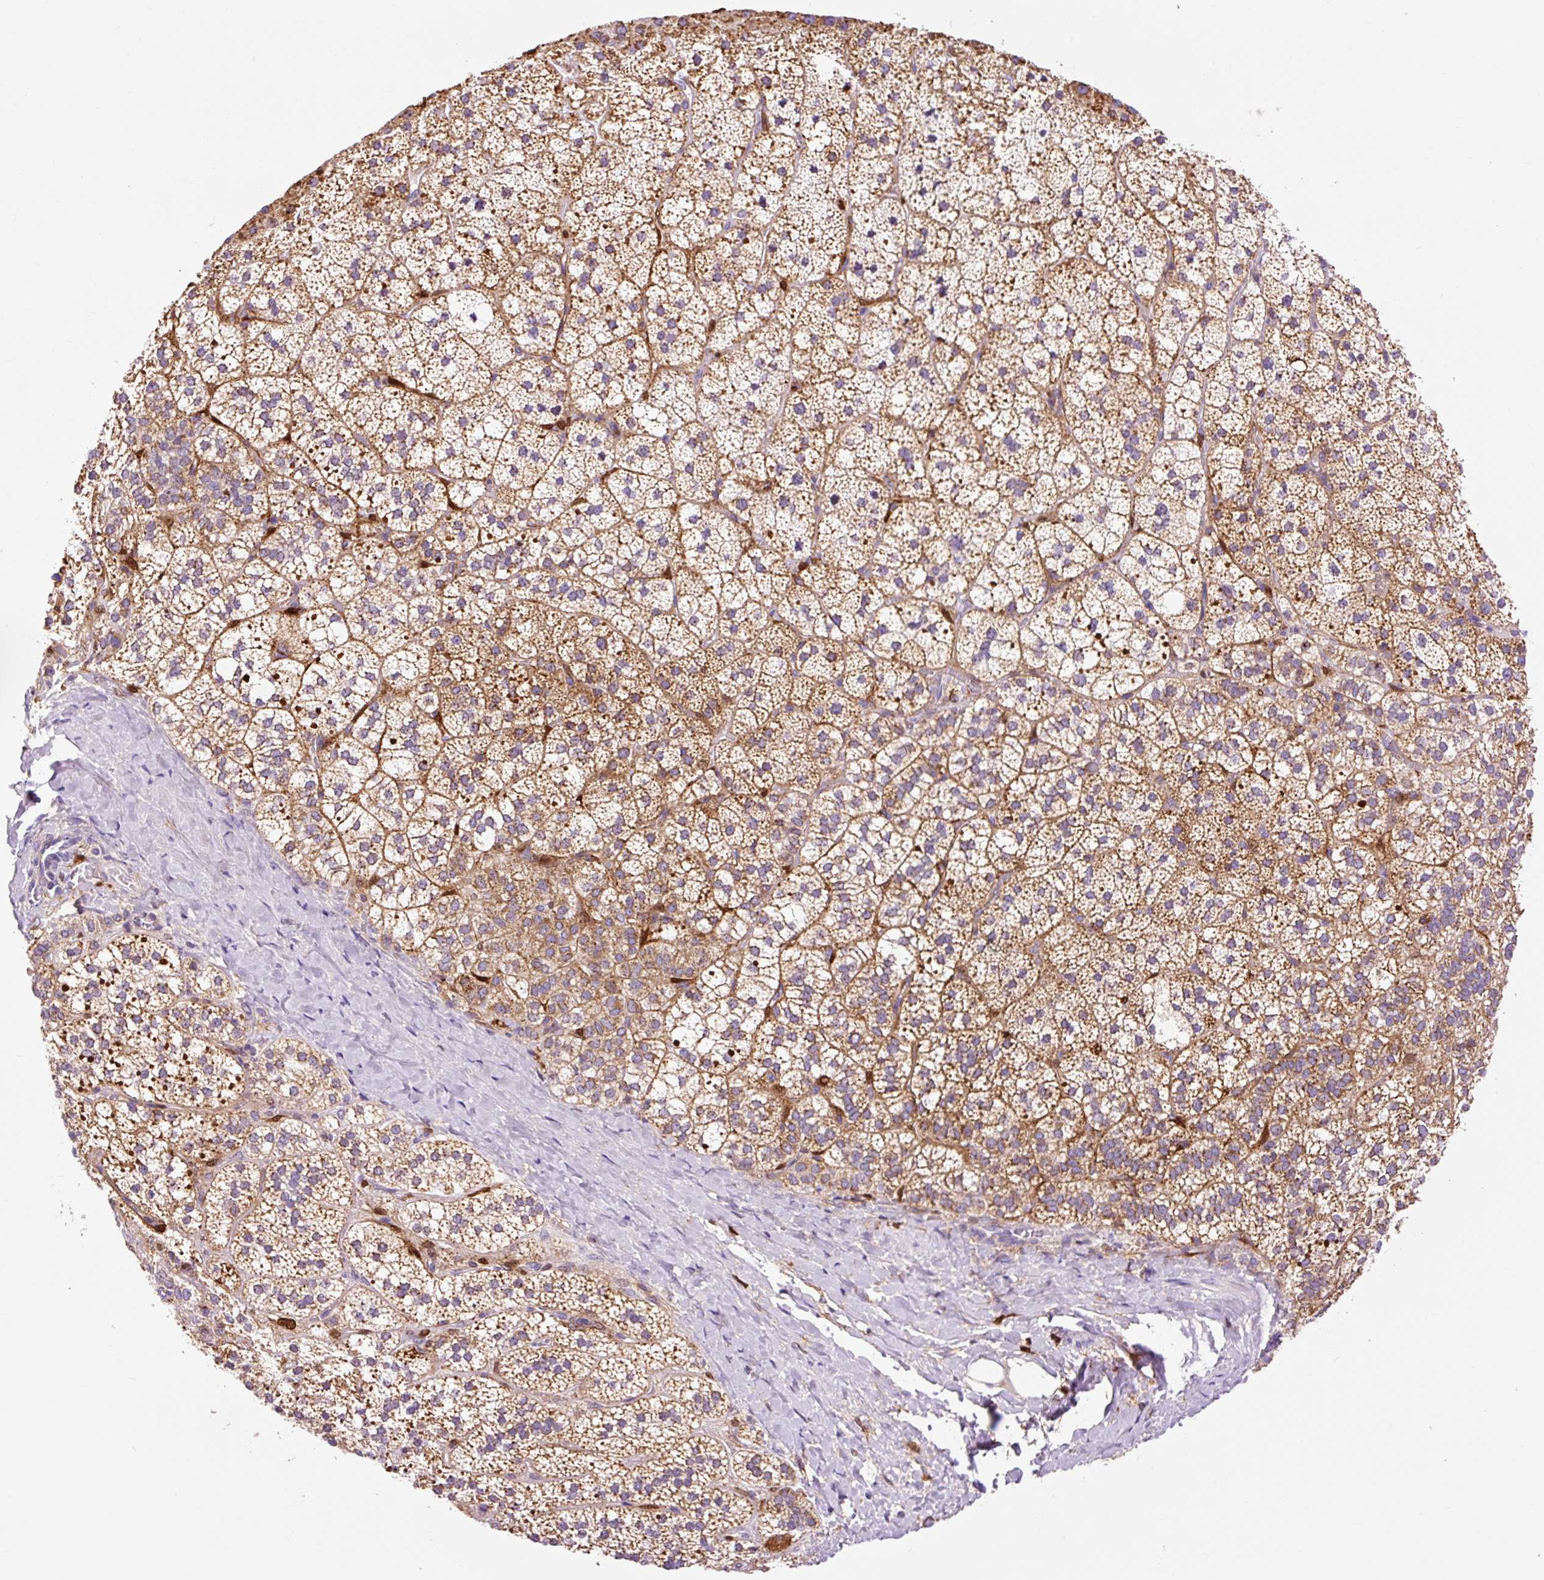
{"staining": {"intensity": "moderate", "quantity": ">75%", "location": "cytoplasmic/membranous"}, "tissue": "adrenal gland", "cell_type": "Glandular cells", "image_type": "normal", "snomed": [{"axis": "morphology", "description": "Normal tissue, NOS"}, {"axis": "topography", "description": "Adrenal gland"}], "caption": "High-power microscopy captured an IHC photomicrograph of benign adrenal gland, revealing moderate cytoplasmic/membranous staining in about >75% of glandular cells.", "gene": "CD83", "patient": {"sex": "male", "age": 53}}